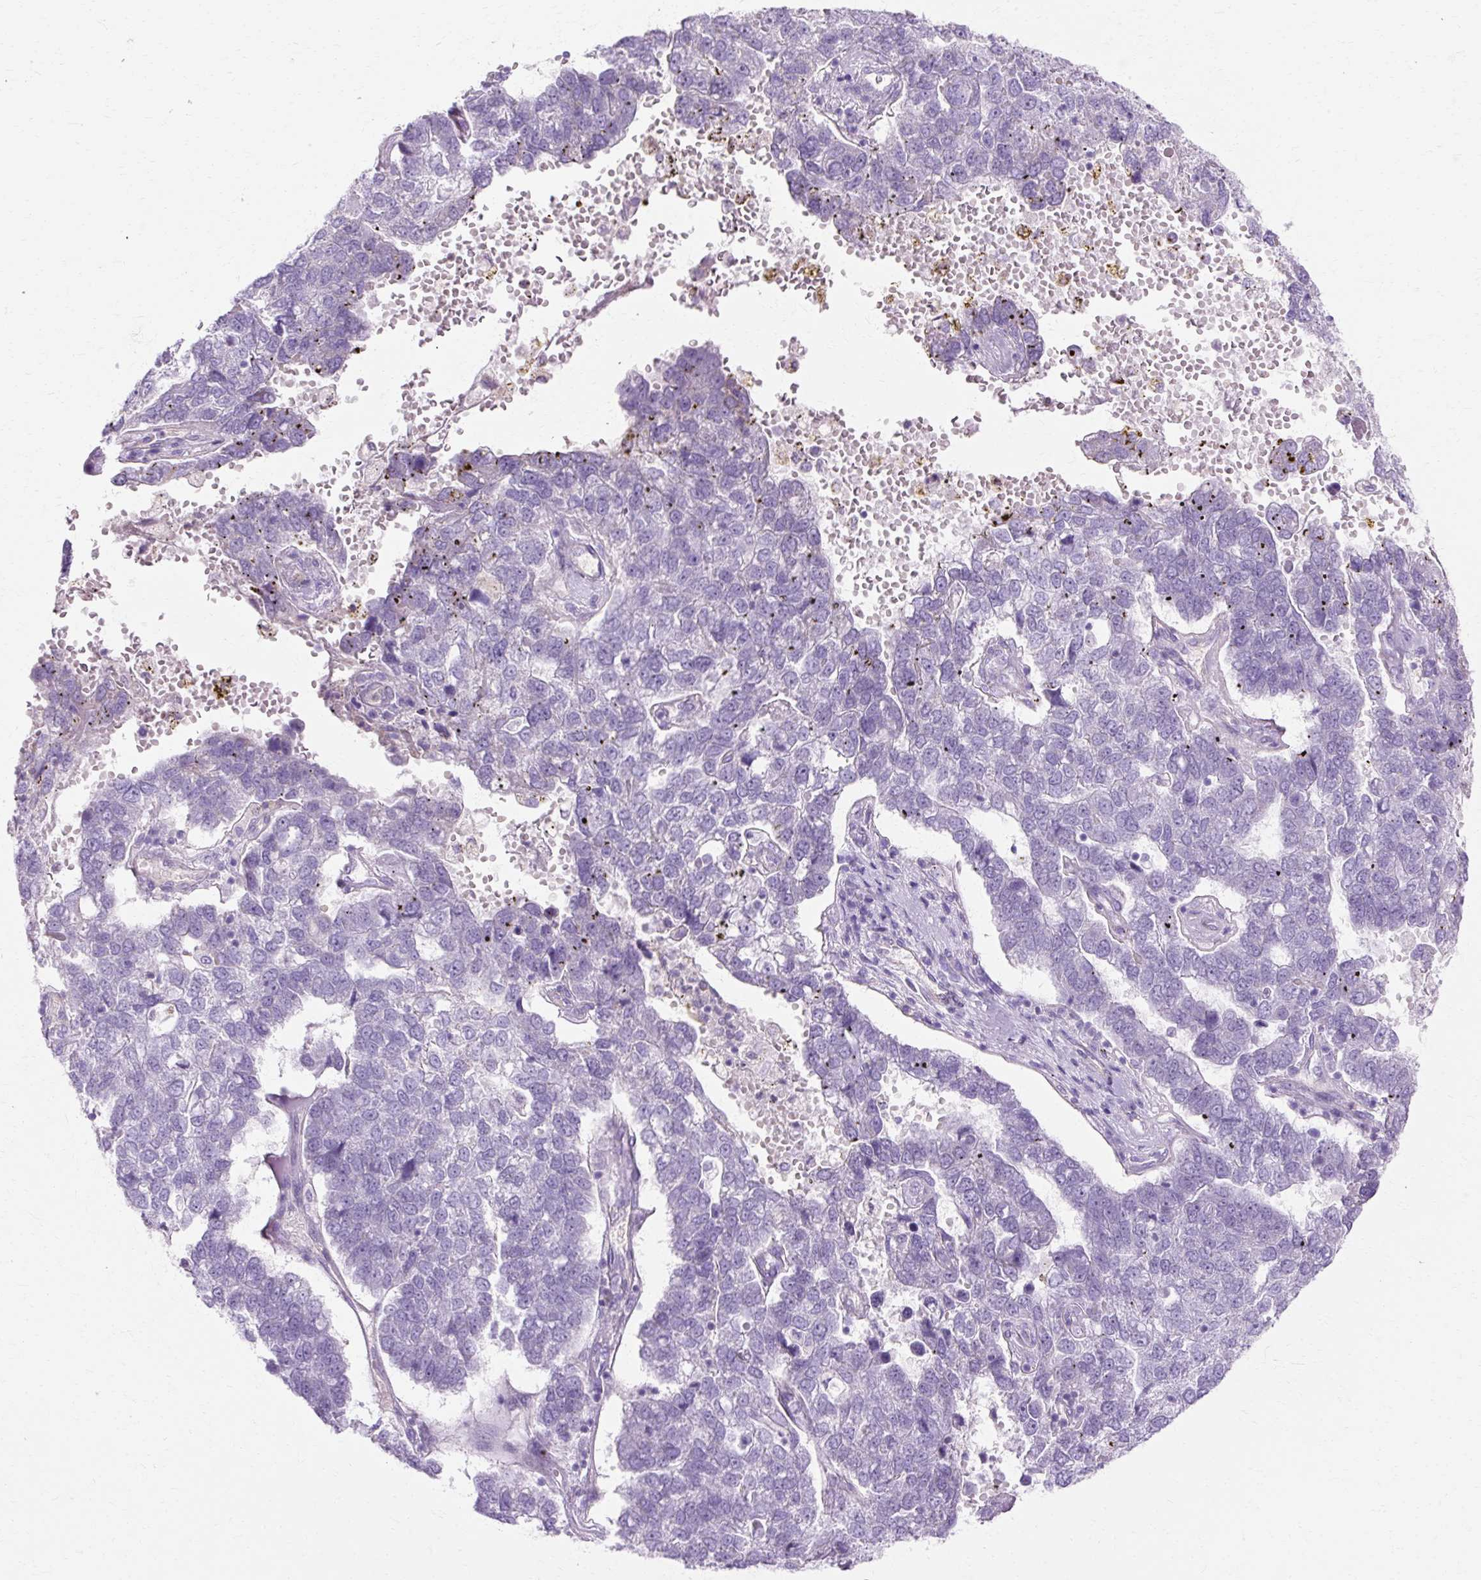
{"staining": {"intensity": "negative", "quantity": "none", "location": "none"}, "tissue": "pancreatic cancer", "cell_type": "Tumor cells", "image_type": "cancer", "snomed": [{"axis": "morphology", "description": "Adenocarcinoma, NOS"}, {"axis": "topography", "description": "Pancreas"}], "caption": "Pancreatic cancer (adenocarcinoma) was stained to show a protein in brown. There is no significant expression in tumor cells.", "gene": "HSD11B1", "patient": {"sex": "female", "age": 61}}